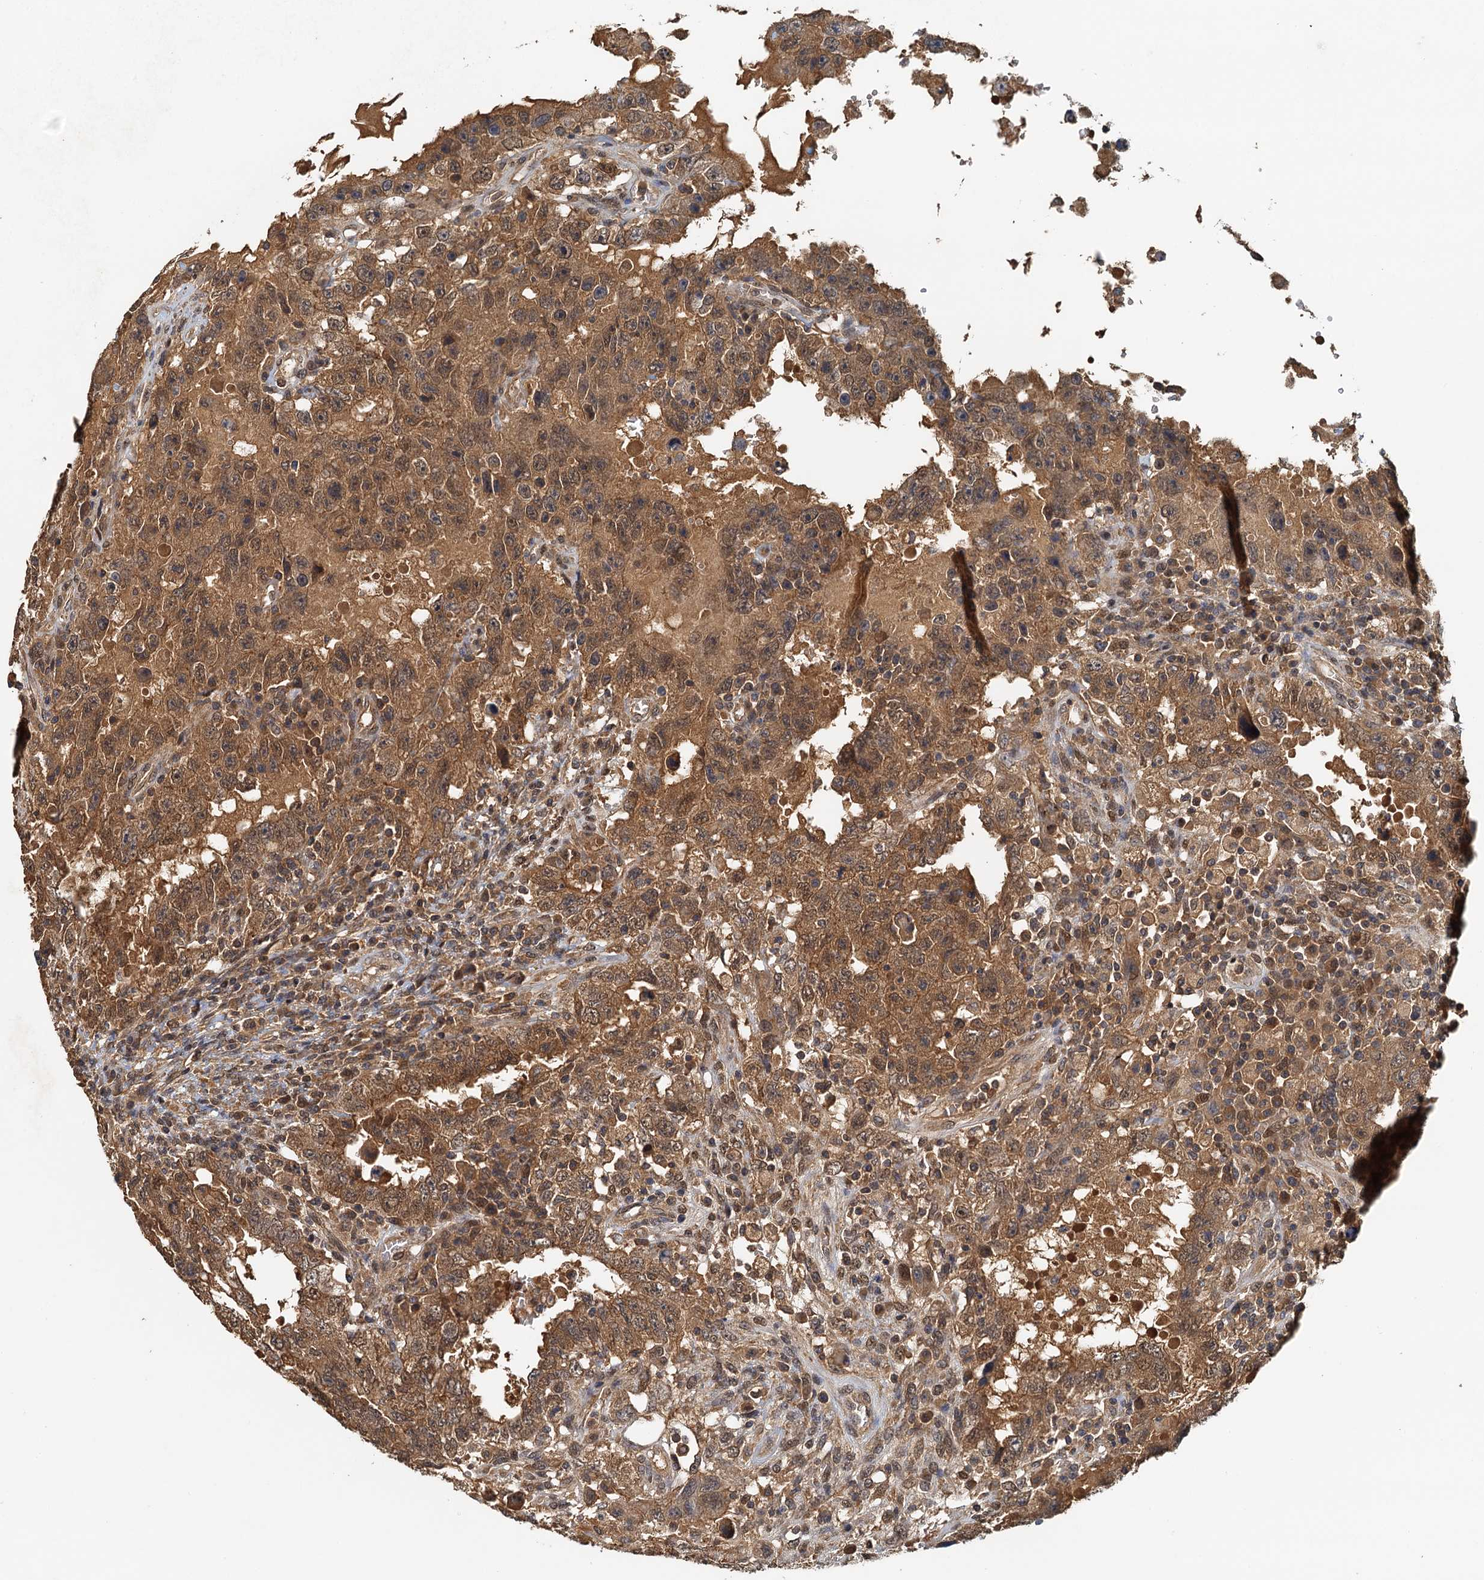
{"staining": {"intensity": "moderate", "quantity": ">75%", "location": "cytoplasmic/membranous,nuclear"}, "tissue": "testis cancer", "cell_type": "Tumor cells", "image_type": "cancer", "snomed": [{"axis": "morphology", "description": "Carcinoma, Embryonal, NOS"}, {"axis": "topography", "description": "Testis"}], "caption": "Protein staining displays moderate cytoplasmic/membranous and nuclear expression in approximately >75% of tumor cells in testis cancer (embryonal carcinoma). The staining was performed using DAB (3,3'-diaminobenzidine) to visualize the protein expression in brown, while the nuclei were stained in blue with hematoxylin (Magnification: 20x).", "gene": "UBL7", "patient": {"sex": "male", "age": 26}}